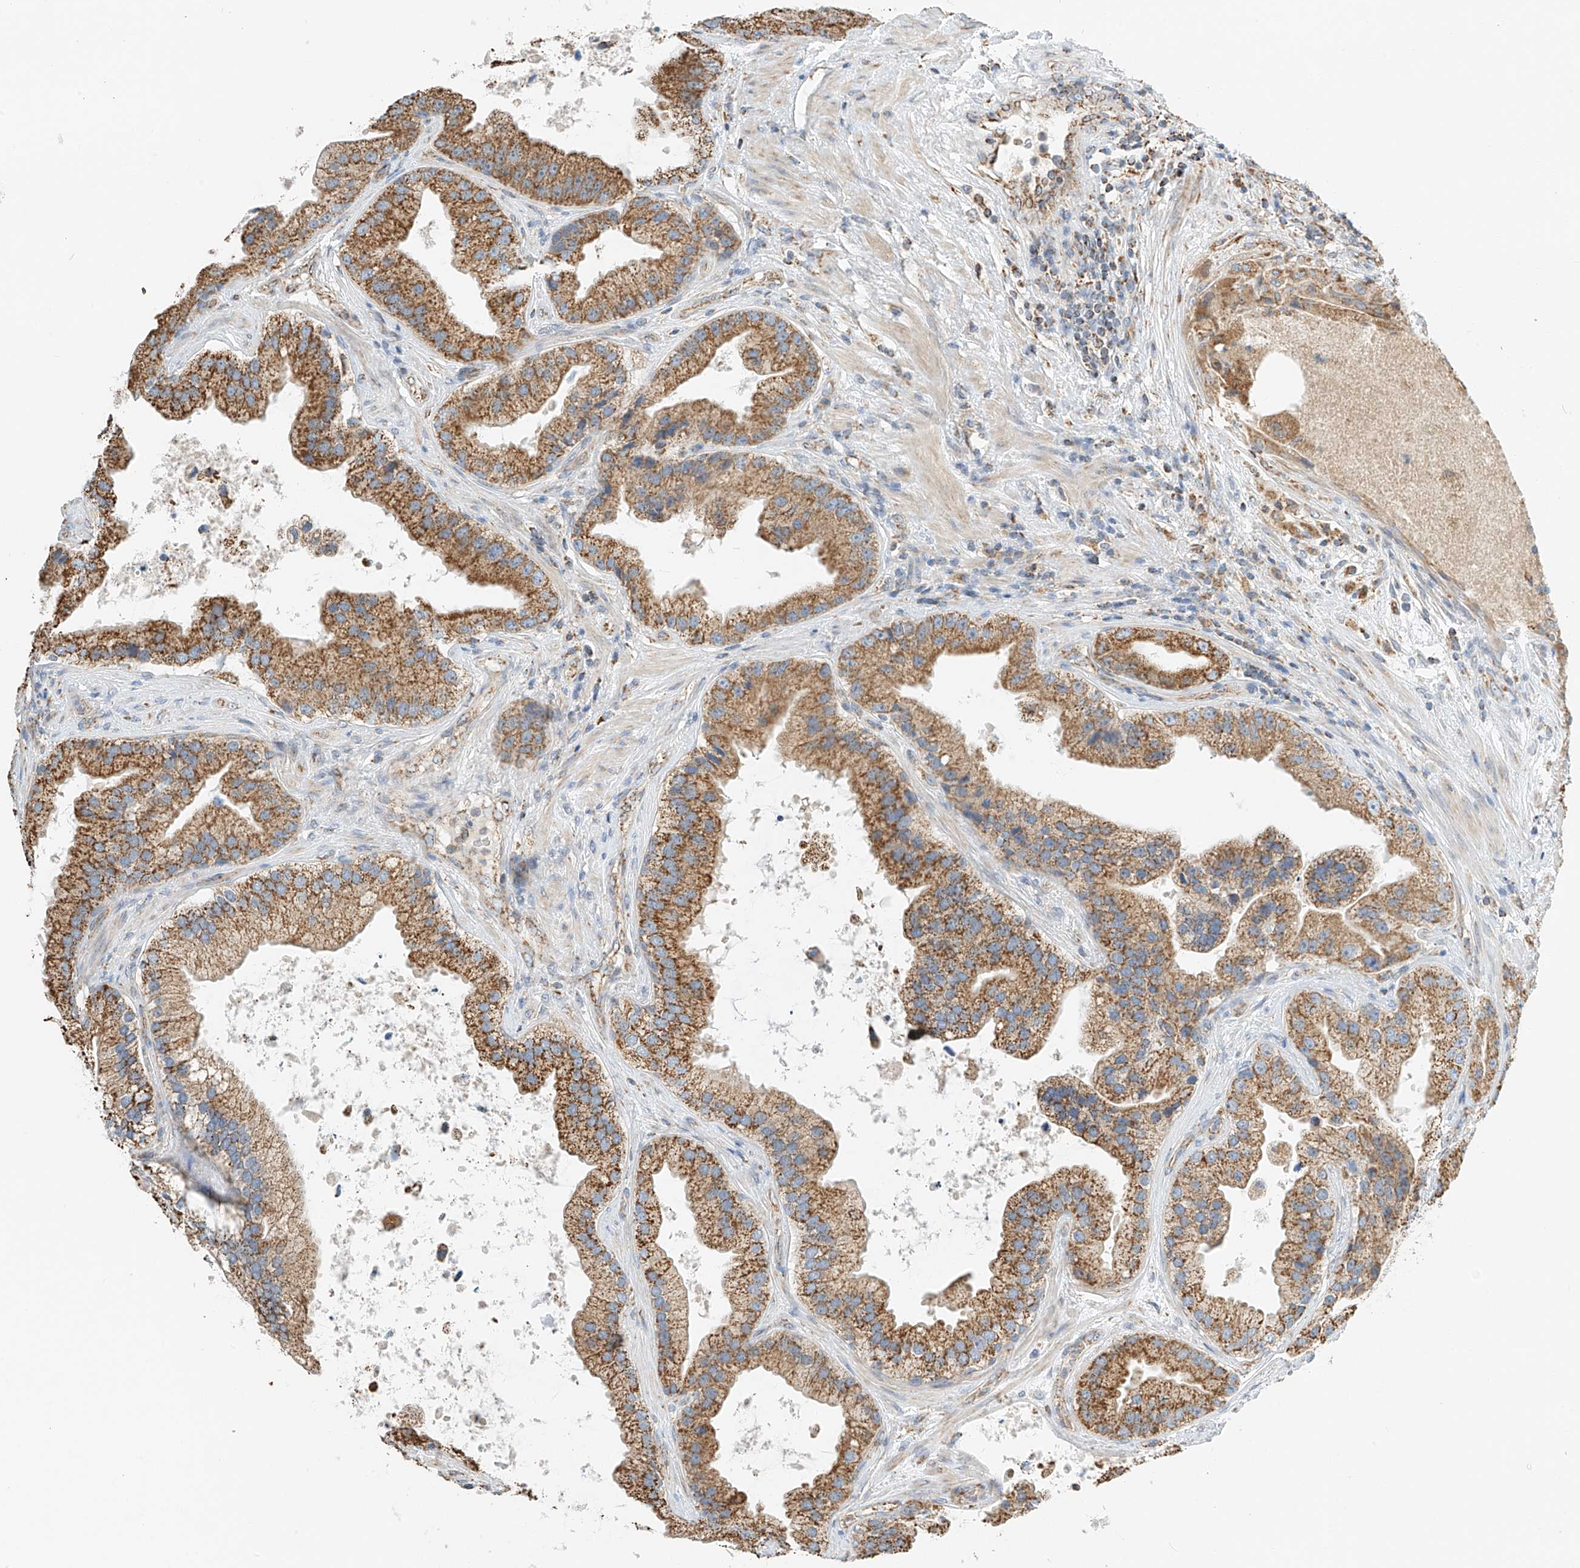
{"staining": {"intensity": "moderate", "quantity": ">75%", "location": "cytoplasmic/membranous"}, "tissue": "prostate cancer", "cell_type": "Tumor cells", "image_type": "cancer", "snomed": [{"axis": "morphology", "description": "Adenocarcinoma, High grade"}, {"axis": "topography", "description": "Prostate"}], "caption": "Prostate cancer (high-grade adenocarcinoma) tissue shows moderate cytoplasmic/membranous expression in approximately >75% of tumor cells", "gene": "YIPF7", "patient": {"sex": "male", "age": 70}}